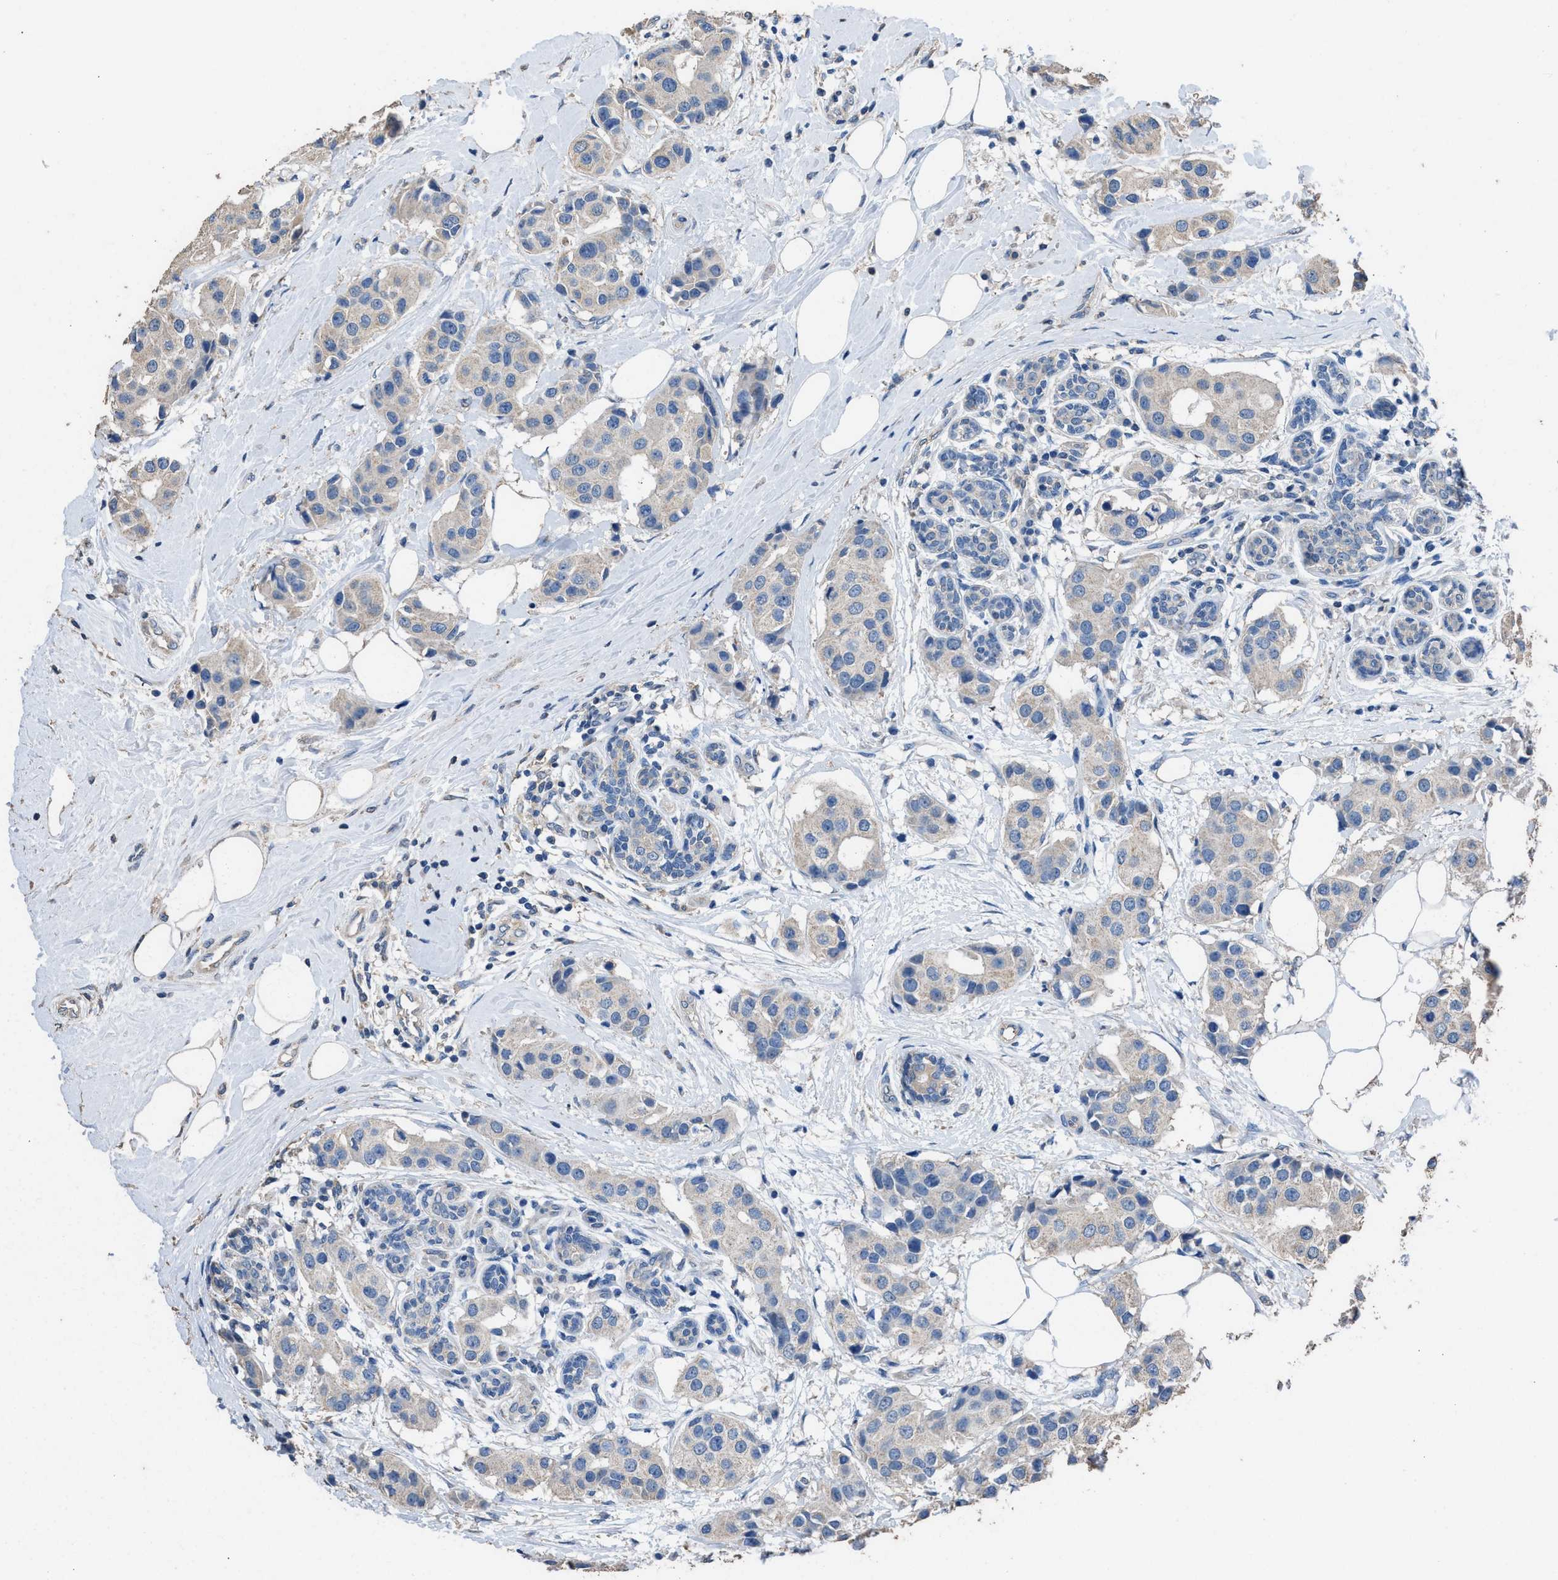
{"staining": {"intensity": "weak", "quantity": "<25%", "location": "cytoplasmic/membranous"}, "tissue": "breast cancer", "cell_type": "Tumor cells", "image_type": "cancer", "snomed": [{"axis": "morphology", "description": "Normal tissue, NOS"}, {"axis": "morphology", "description": "Duct carcinoma"}, {"axis": "topography", "description": "Breast"}], "caption": "Image shows no protein positivity in tumor cells of breast intraductal carcinoma tissue.", "gene": "ITSN1", "patient": {"sex": "female", "age": 39}}